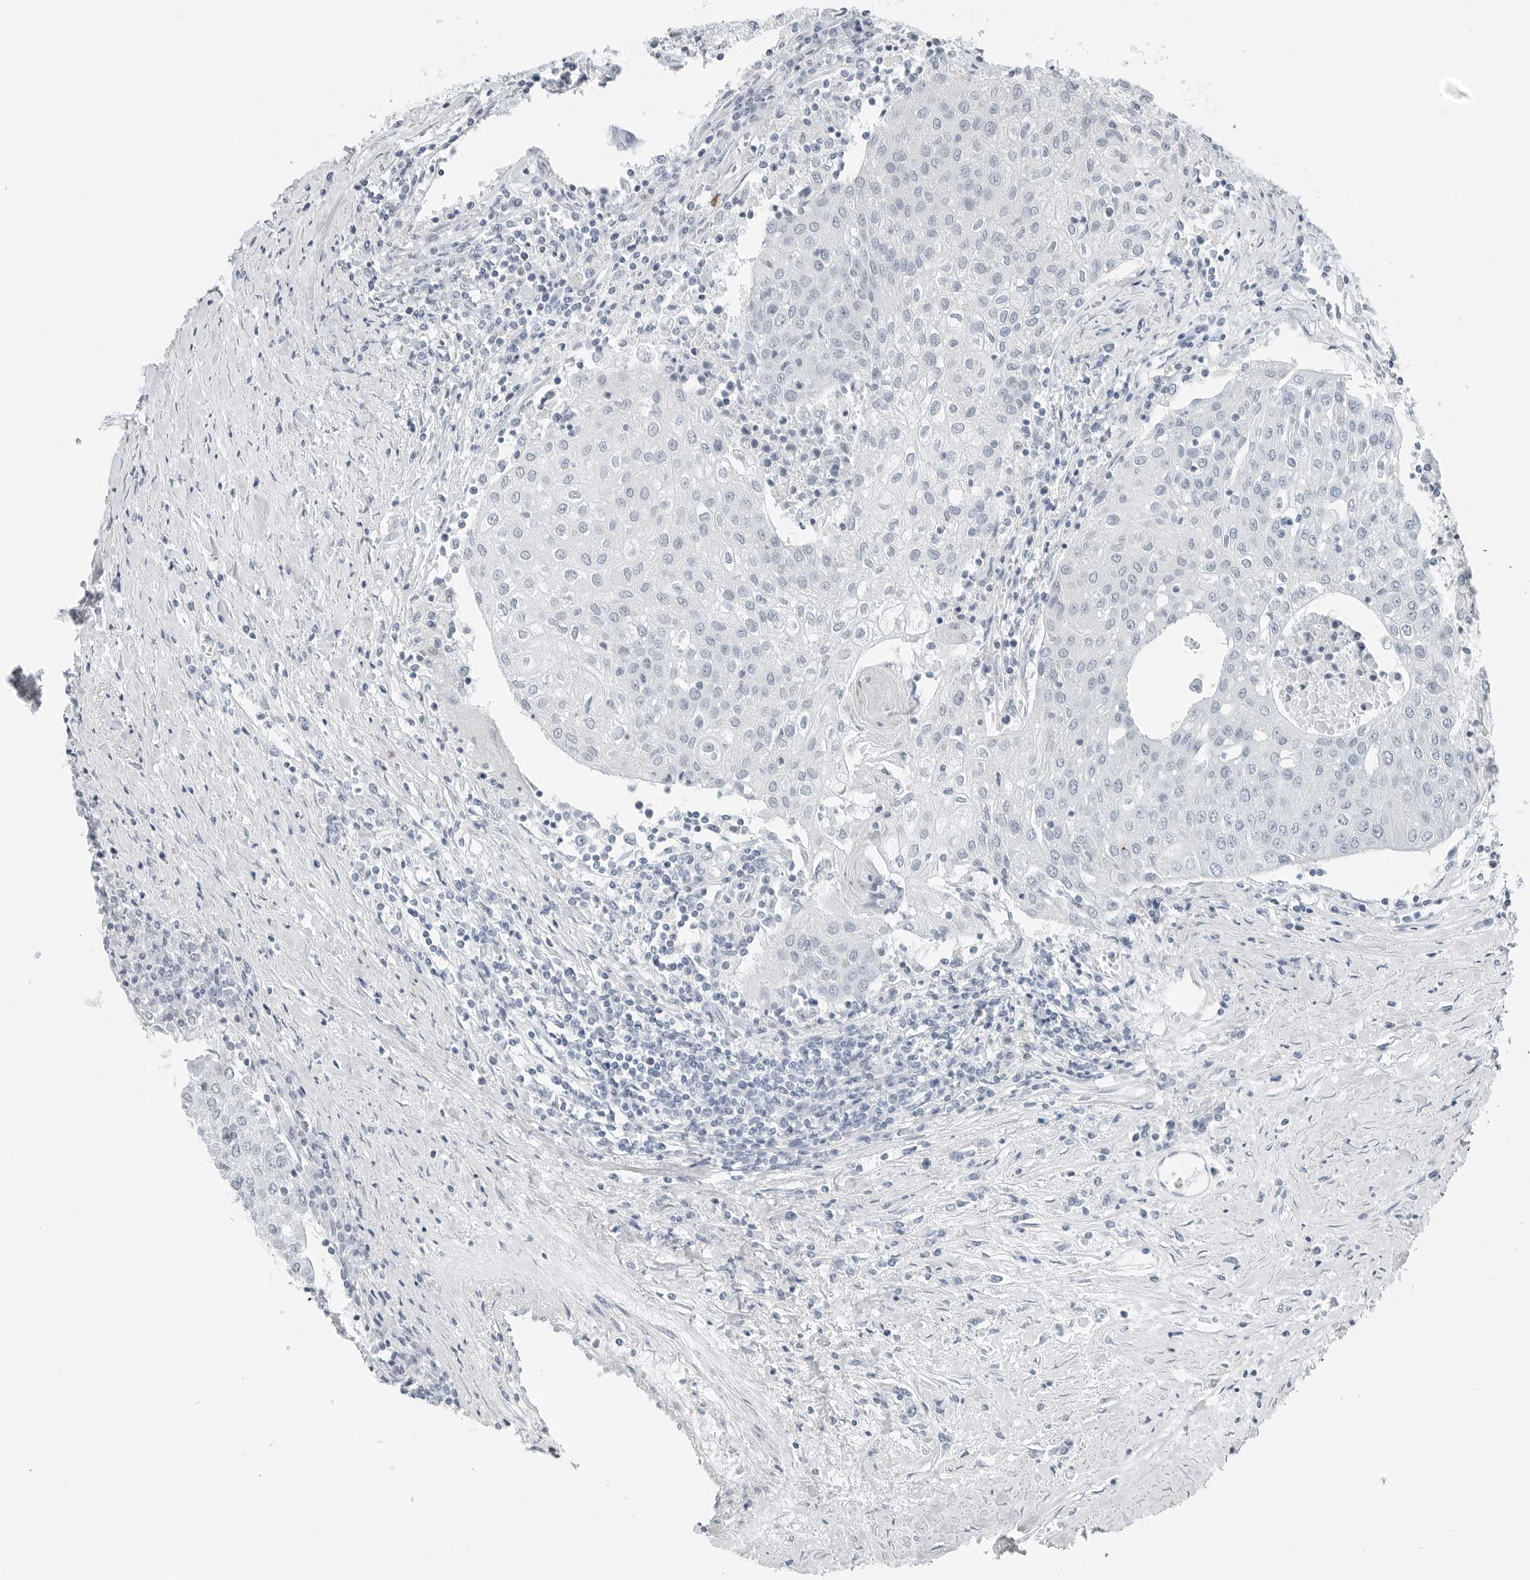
{"staining": {"intensity": "negative", "quantity": "none", "location": "none"}, "tissue": "urothelial cancer", "cell_type": "Tumor cells", "image_type": "cancer", "snomed": [{"axis": "morphology", "description": "Urothelial carcinoma, High grade"}, {"axis": "topography", "description": "Urinary bladder"}], "caption": "Tumor cells are negative for brown protein staining in high-grade urothelial carcinoma.", "gene": "XIRP1", "patient": {"sex": "female", "age": 85}}